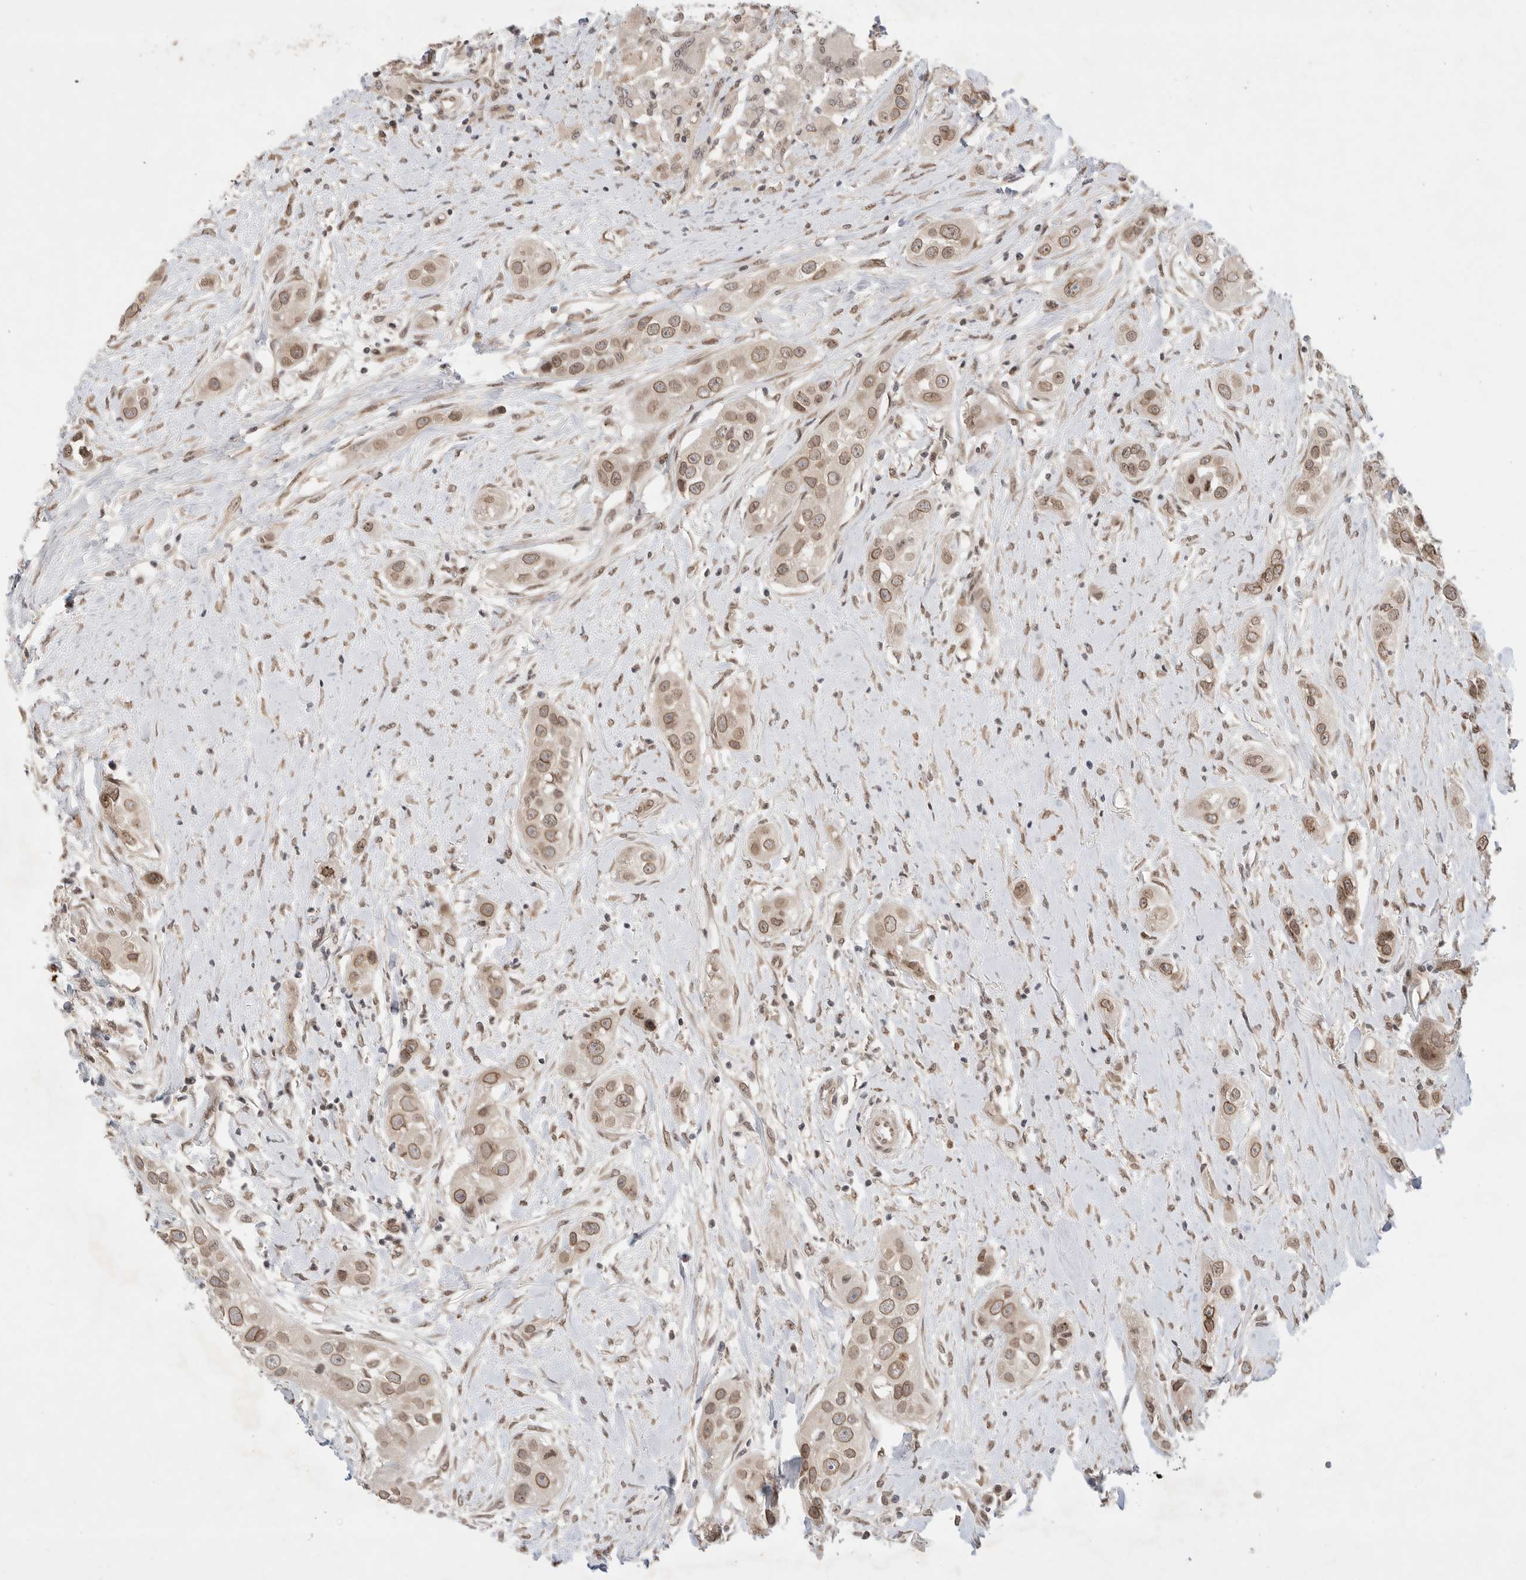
{"staining": {"intensity": "moderate", "quantity": ">75%", "location": "cytoplasmic/membranous,nuclear"}, "tissue": "head and neck cancer", "cell_type": "Tumor cells", "image_type": "cancer", "snomed": [{"axis": "morphology", "description": "Normal tissue, NOS"}, {"axis": "morphology", "description": "Squamous cell carcinoma, NOS"}, {"axis": "topography", "description": "Skeletal muscle"}, {"axis": "topography", "description": "Head-Neck"}], "caption": "This is an image of IHC staining of head and neck squamous cell carcinoma, which shows moderate positivity in the cytoplasmic/membranous and nuclear of tumor cells.", "gene": "LEMD3", "patient": {"sex": "male", "age": 51}}